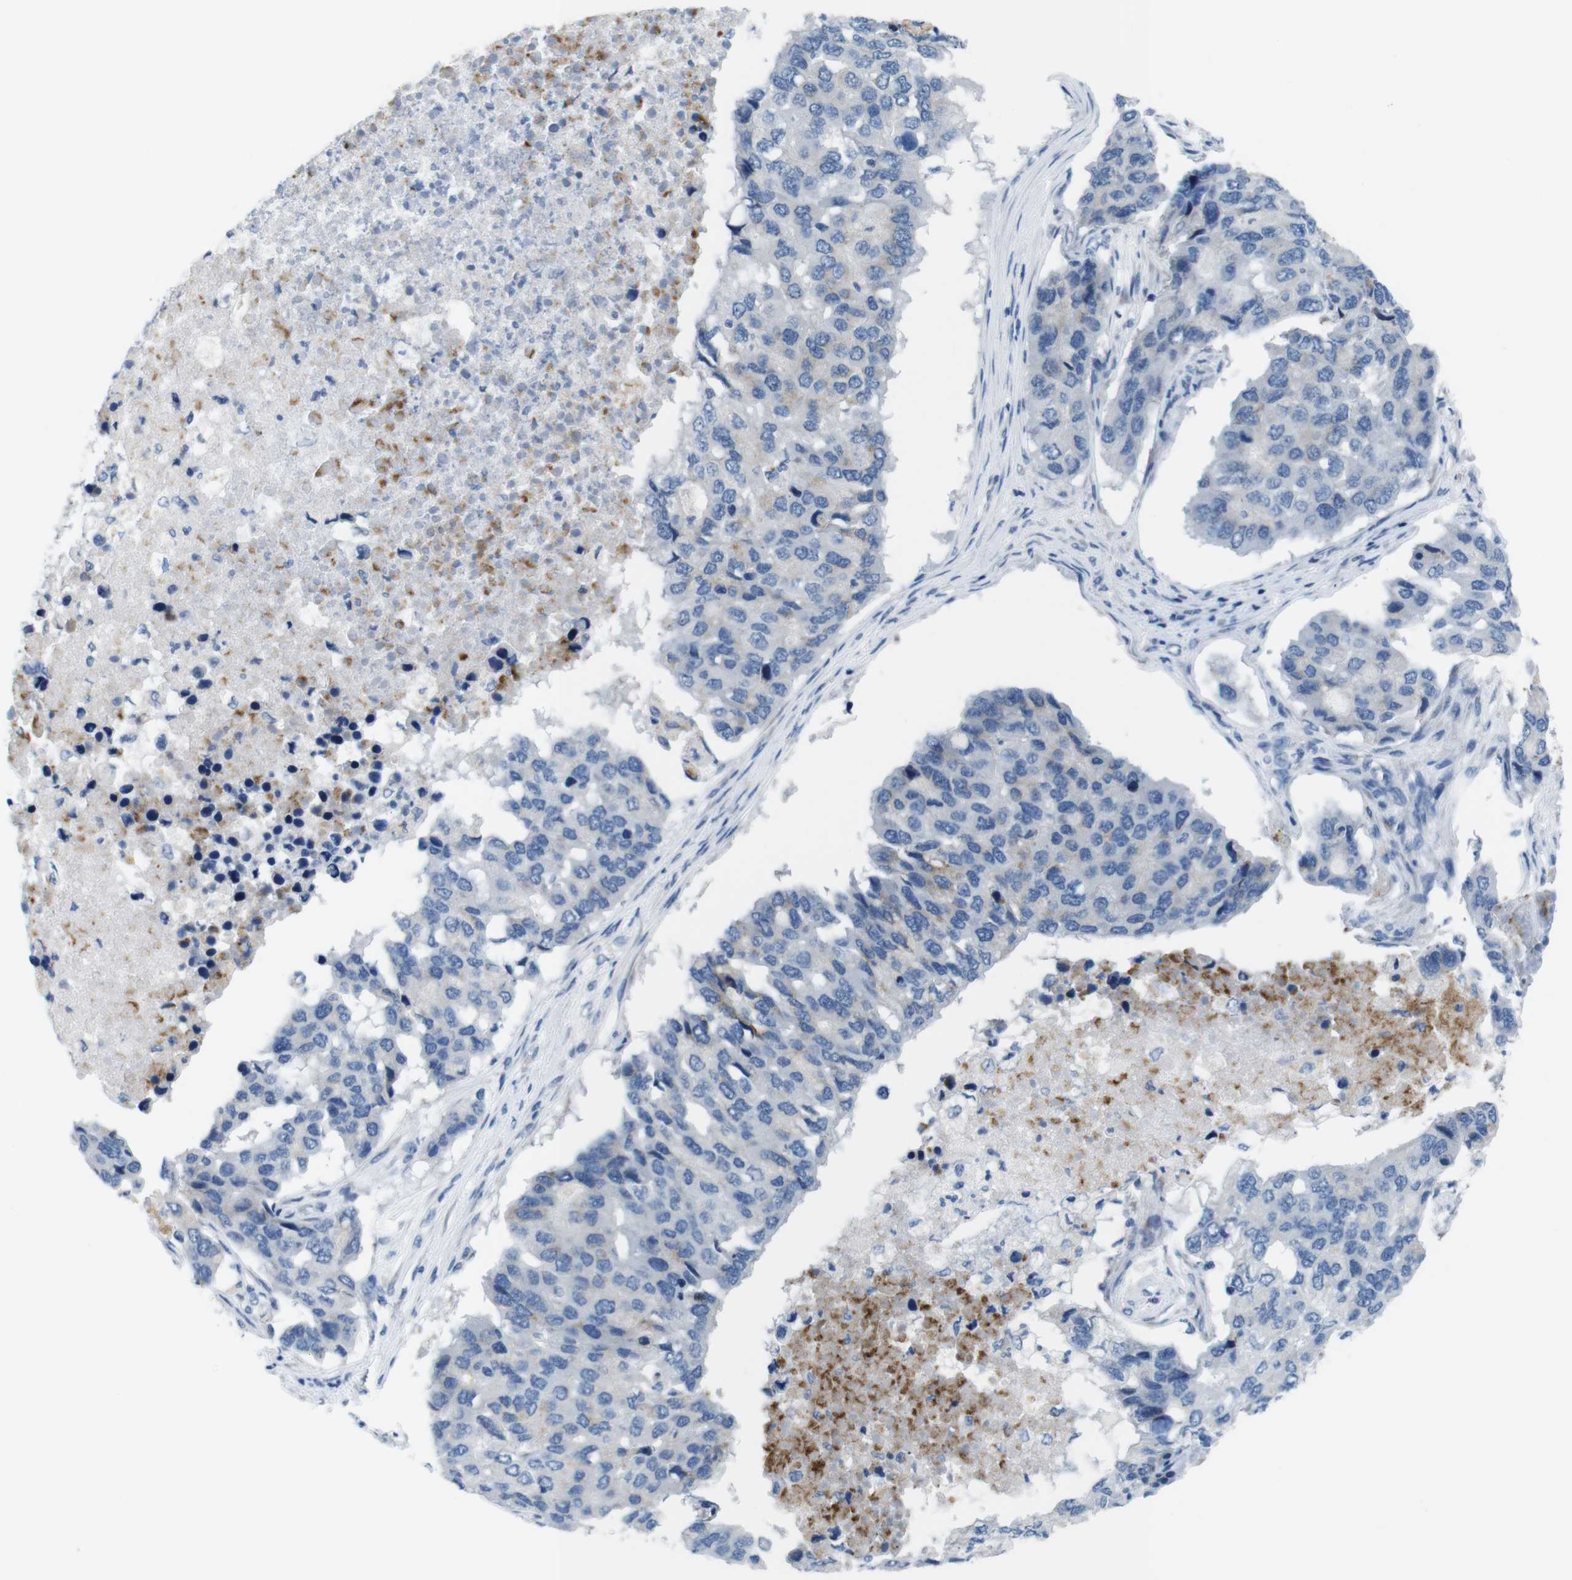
{"staining": {"intensity": "moderate", "quantity": "<25%", "location": "cytoplasmic/membranous"}, "tissue": "pancreatic cancer", "cell_type": "Tumor cells", "image_type": "cancer", "snomed": [{"axis": "morphology", "description": "Adenocarcinoma, NOS"}, {"axis": "topography", "description": "Pancreas"}], "caption": "Human pancreatic cancer (adenocarcinoma) stained for a protein (brown) shows moderate cytoplasmic/membranous positive staining in about <25% of tumor cells.", "gene": "GOLGA2", "patient": {"sex": "male", "age": 50}}